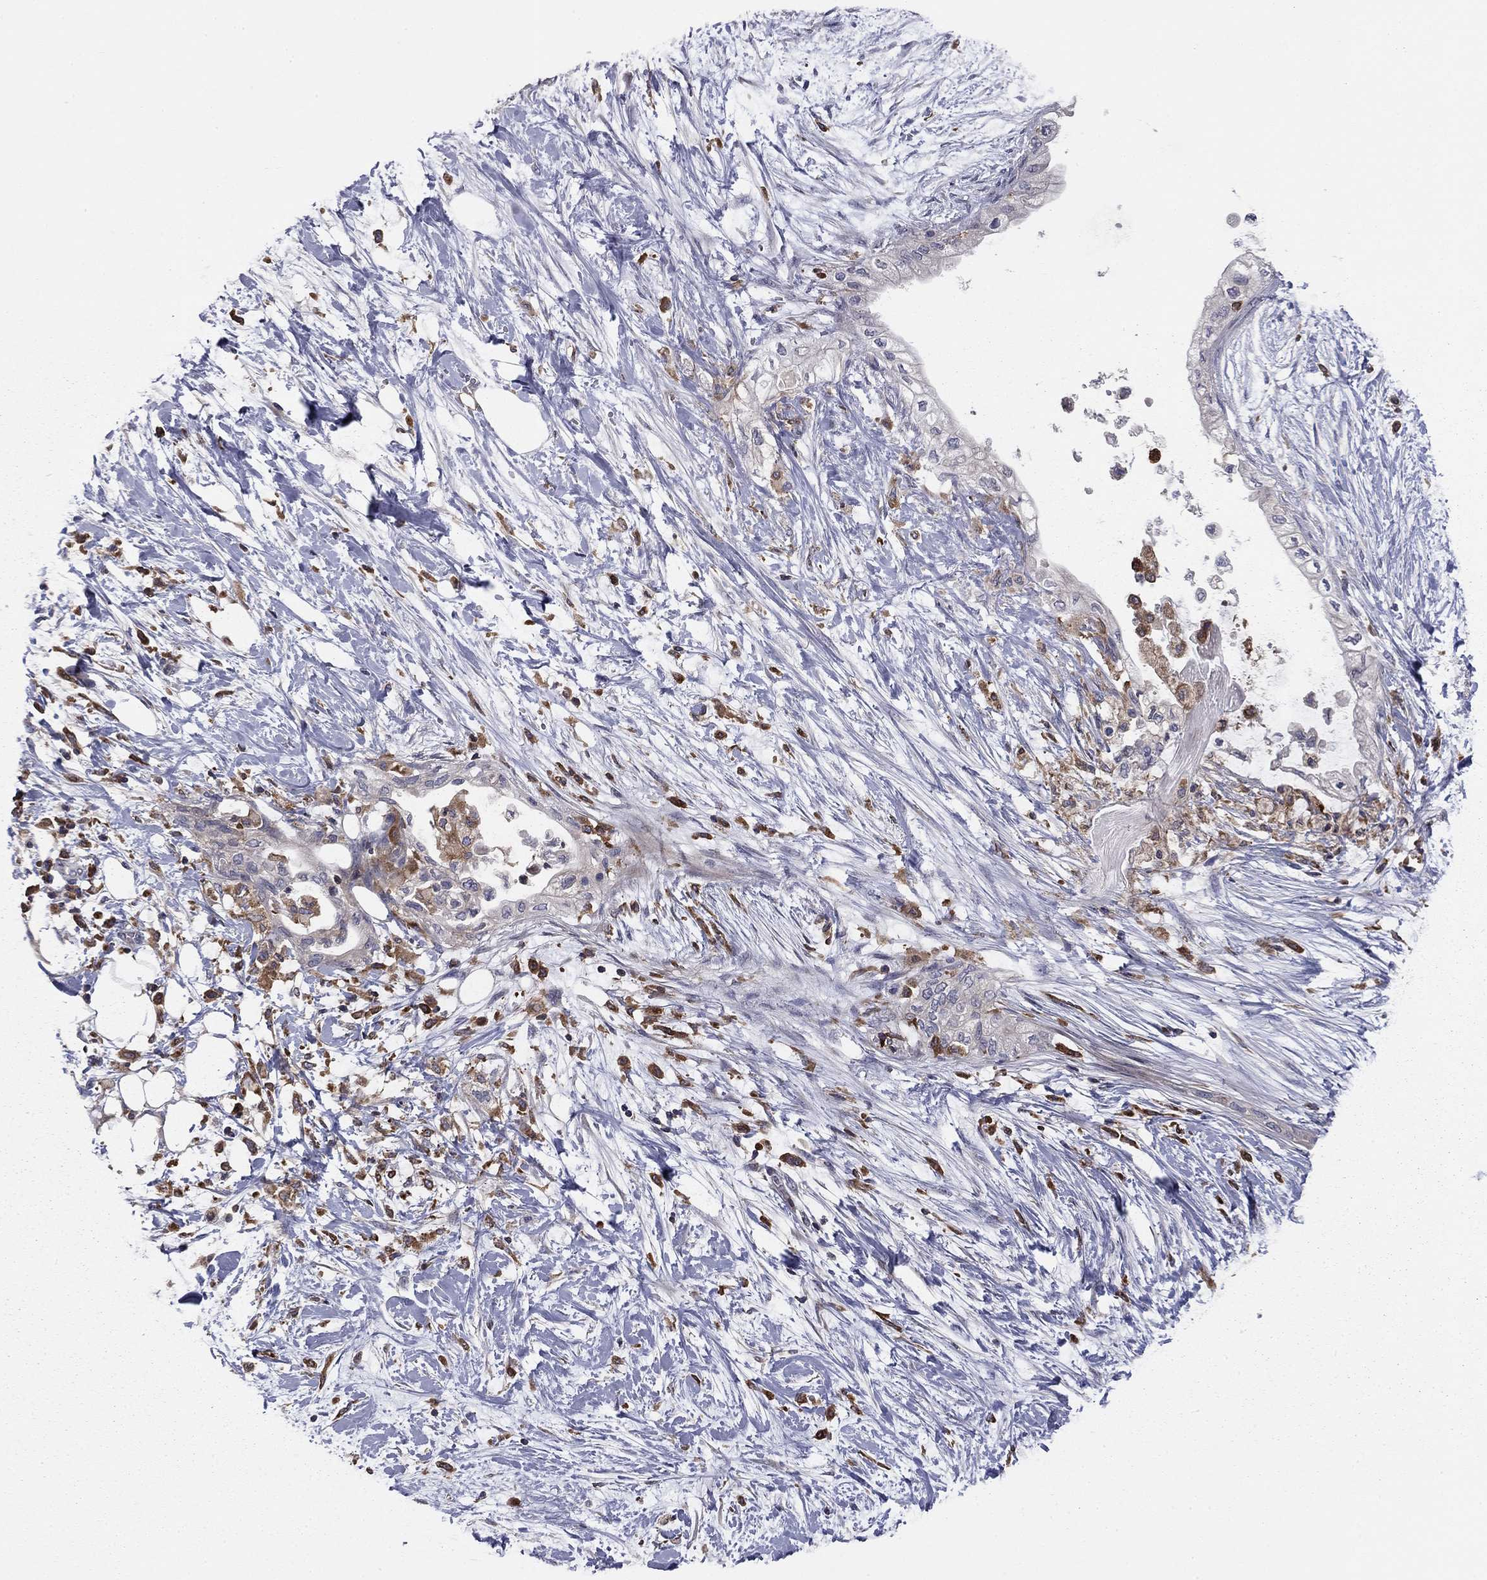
{"staining": {"intensity": "negative", "quantity": "none", "location": "none"}, "tissue": "pancreatic cancer", "cell_type": "Tumor cells", "image_type": "cancer", "snomed": [{"axis": "morphology", "description": "Normal tissue, NOS"}, {"axis": "morphology", "description": "Adenocarcinoma, NOS"}, {"axis": "topography", "description": "Pancreas"}, {"axis": "topography", "description": "Duodenum"}], "caption": "Immunohistochemistry histopathology image of human pancreatic cancer stained for a protein (brown), which displays no expression in tumor cells. Brightfield microscopy of IHC stained with DAB (3,3'-diaminobenzidine) (brown) and hematoxylin (blue), captured at high magnification.", "gene": "PLCB2", "patient": {"sex": "female", "age": 60}}